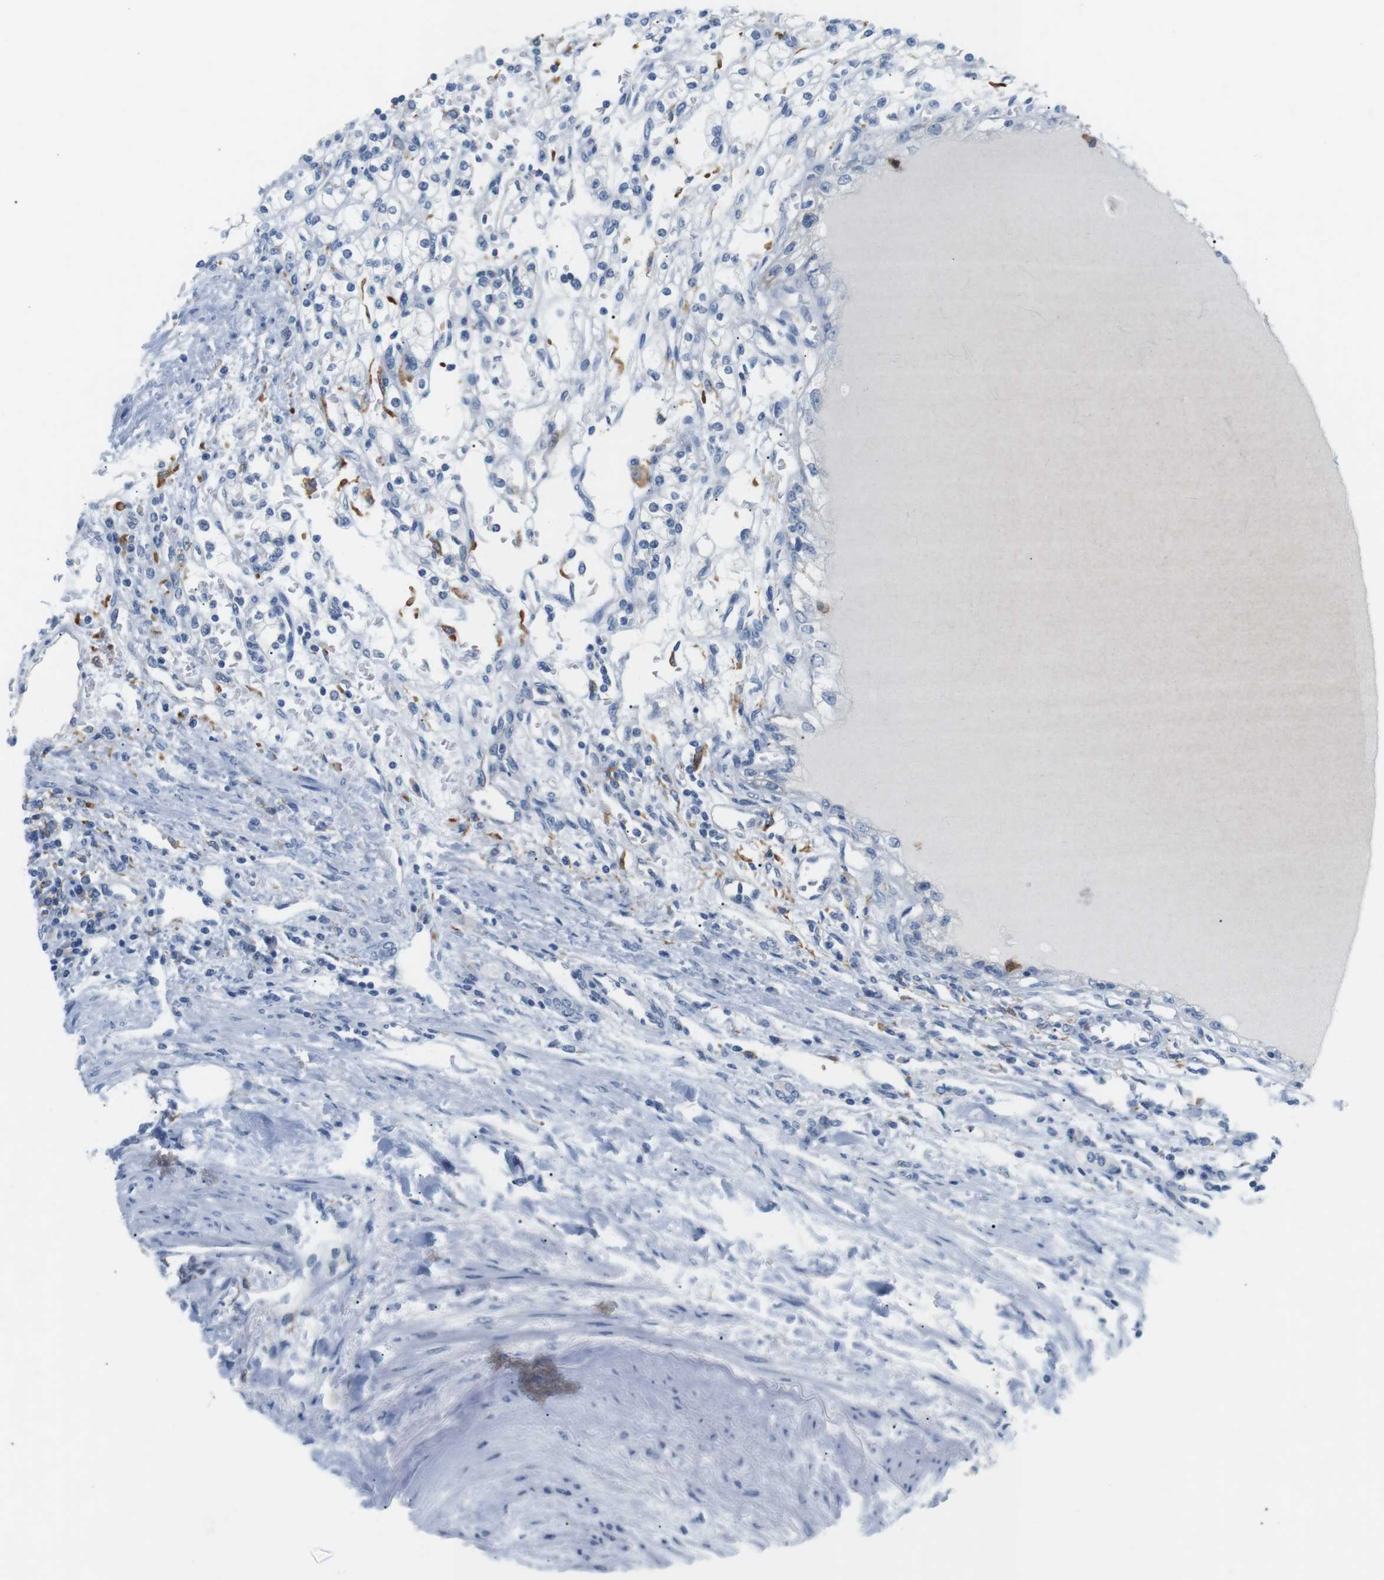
{"staining": {"intensity": "negative", "quantity": "none", "location": "none"}, "tissue": "renal cancer", "cell_type": "Tumor cells", "image_type": "cancer", "snomed": [{"axis": "morphology", "description": "Normal tissue, NOS"}, {"axis": "morphology", "description": "Adenocarcinoma, NOS"}, {"axis": "topography", "description": "Kidney"}], "caption": "This is an IHC histopathology image of human adenocarcinoma (renal). There is no staining in tumor cells.", "gene": "FCGRT", "patient": {"sex": "female", "age": 55}}